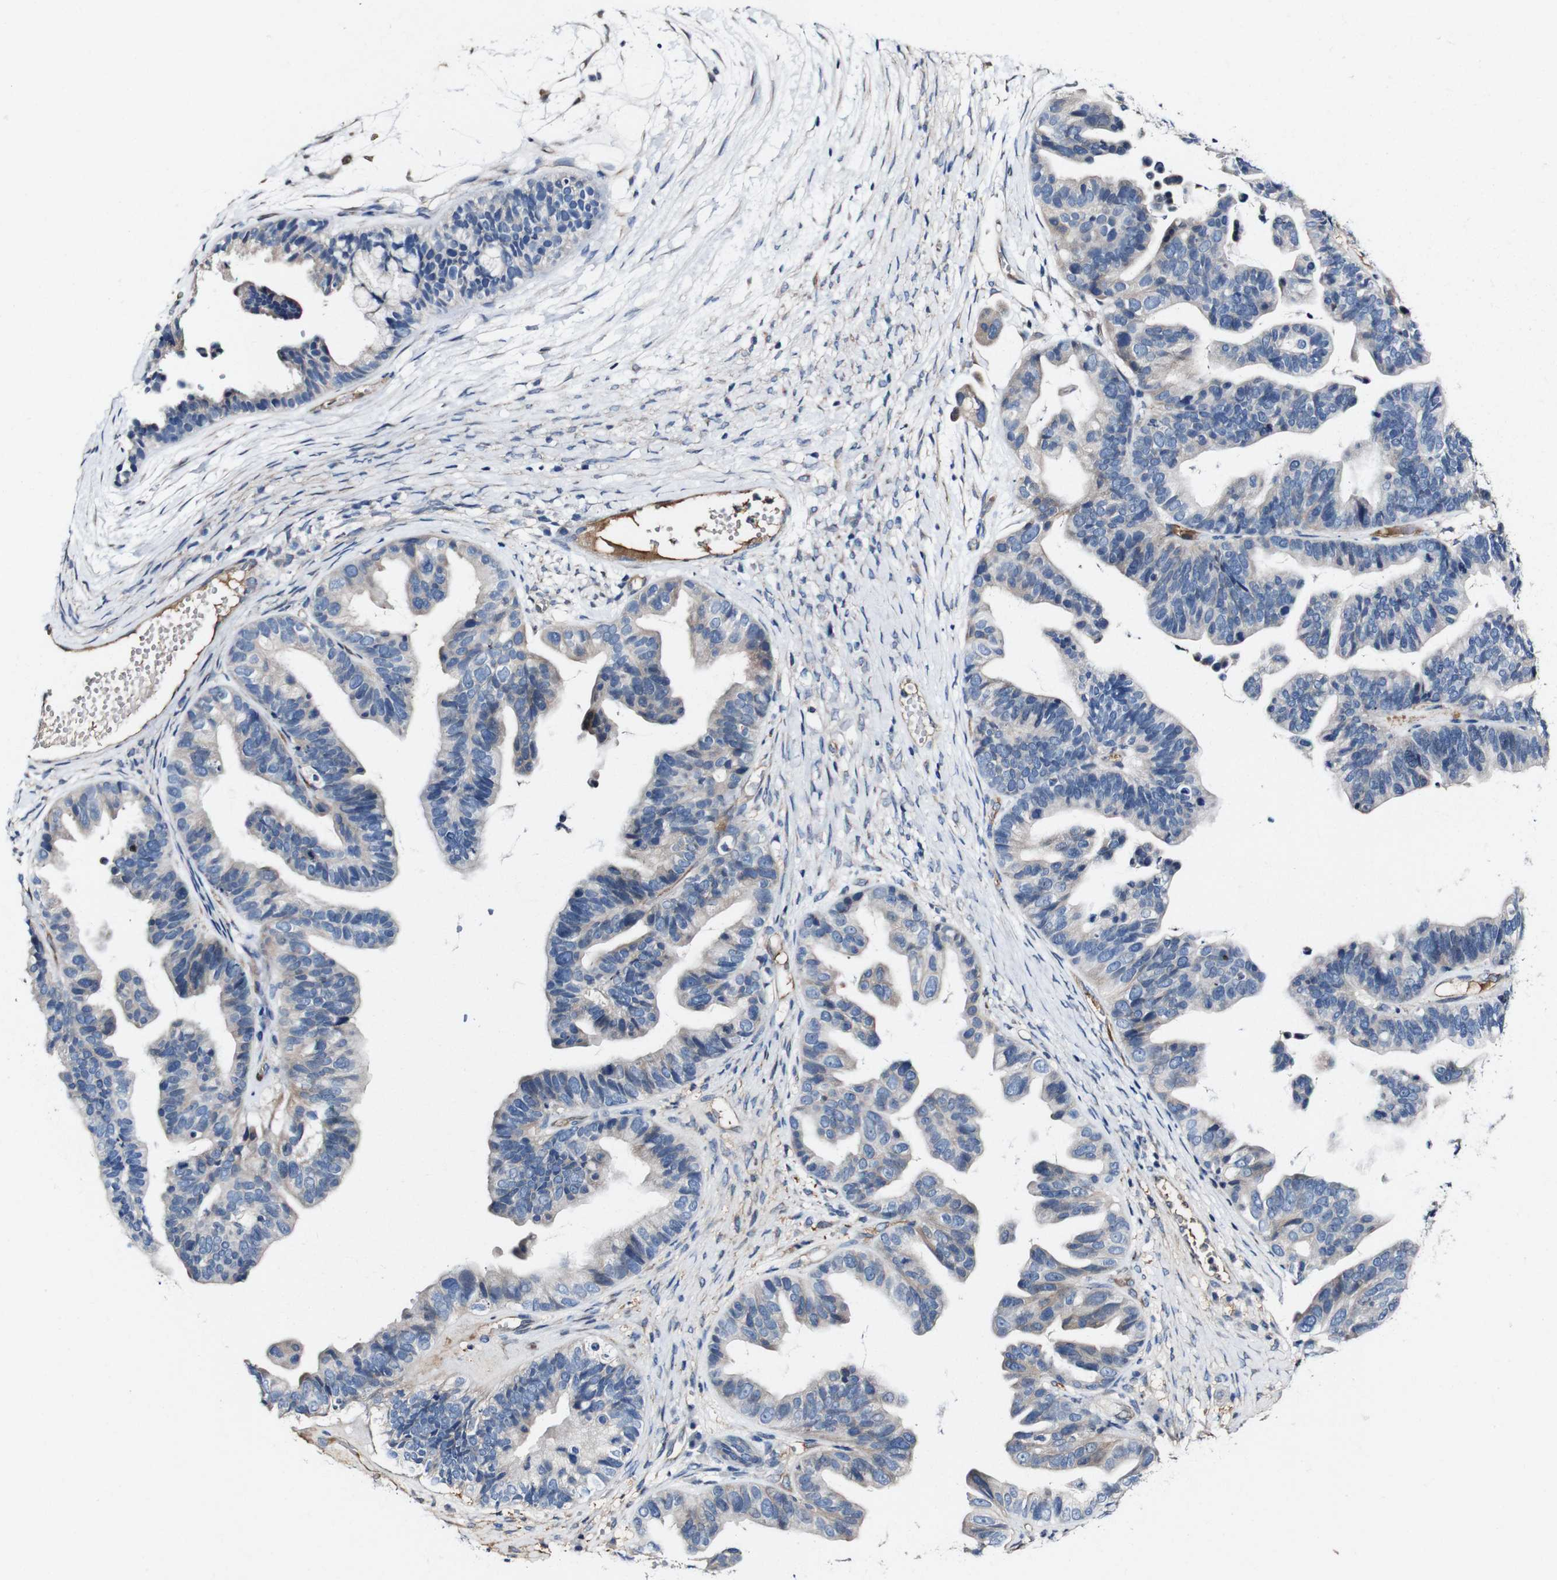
{"staining": {"intensity": "negative", "quantity": "none", "location": "none"}, "tissue": "ovarian cancer", "cell_type": "Tumor cells", "image_type": "cancer", "snomed": [{"axis": "morphology", "description": "Cystadenocarcinoma, serous, NOS"}, {"axis": "topography", "description": "Ovary"}], "caption": "An image of ovarian cancer (serous cystadenocarcinoma) stained for a protein shows no brown staining in tumor cells. Brightfield microscopy of IHC stained with DAB (brown) and hematoxylin (blue), captured at high magnification.", "gene": "GRAMD1A", "patient": {"sex": "female", "age": 56}}